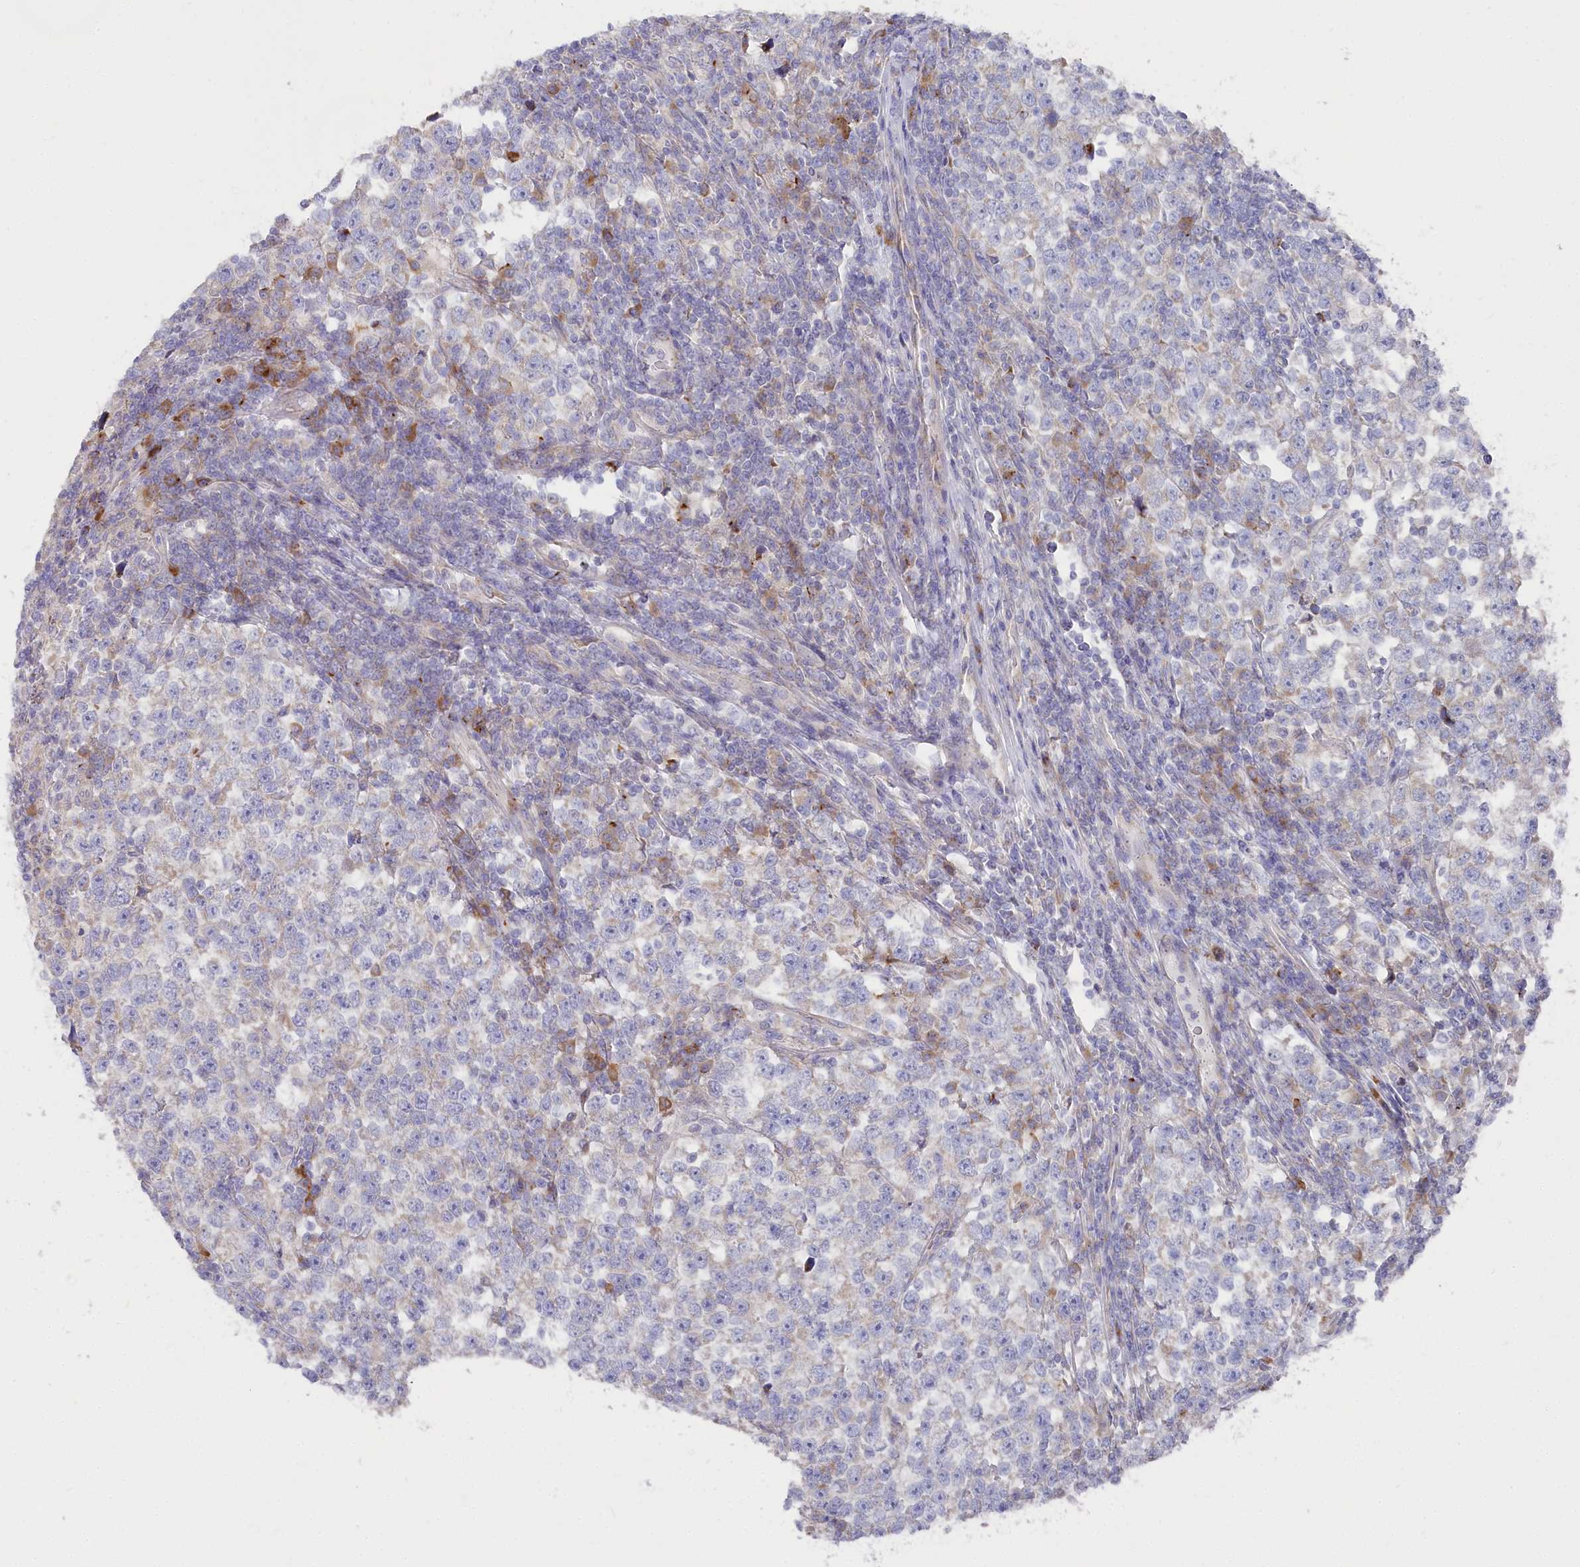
{"staining": {"intensity": "negative", "quantity": "none", "location": "none"}, "tissue": "testis cancer", "cell_type": "Tumor cells", "image_type": "cancer", "snomed": [{"axis": "morphology", "description": "Normal tissue, NOS"}, {"axis": "morphology", "description": "Seminoma, NOS"}, {"axis": "topography", "description": "Testis"}], "caption": "This is an IHC image of testis seminoma. There is no positivity in tumor cells.", "gene": "POGLUT1", "patient": {"sex": "male", "age": 43}}